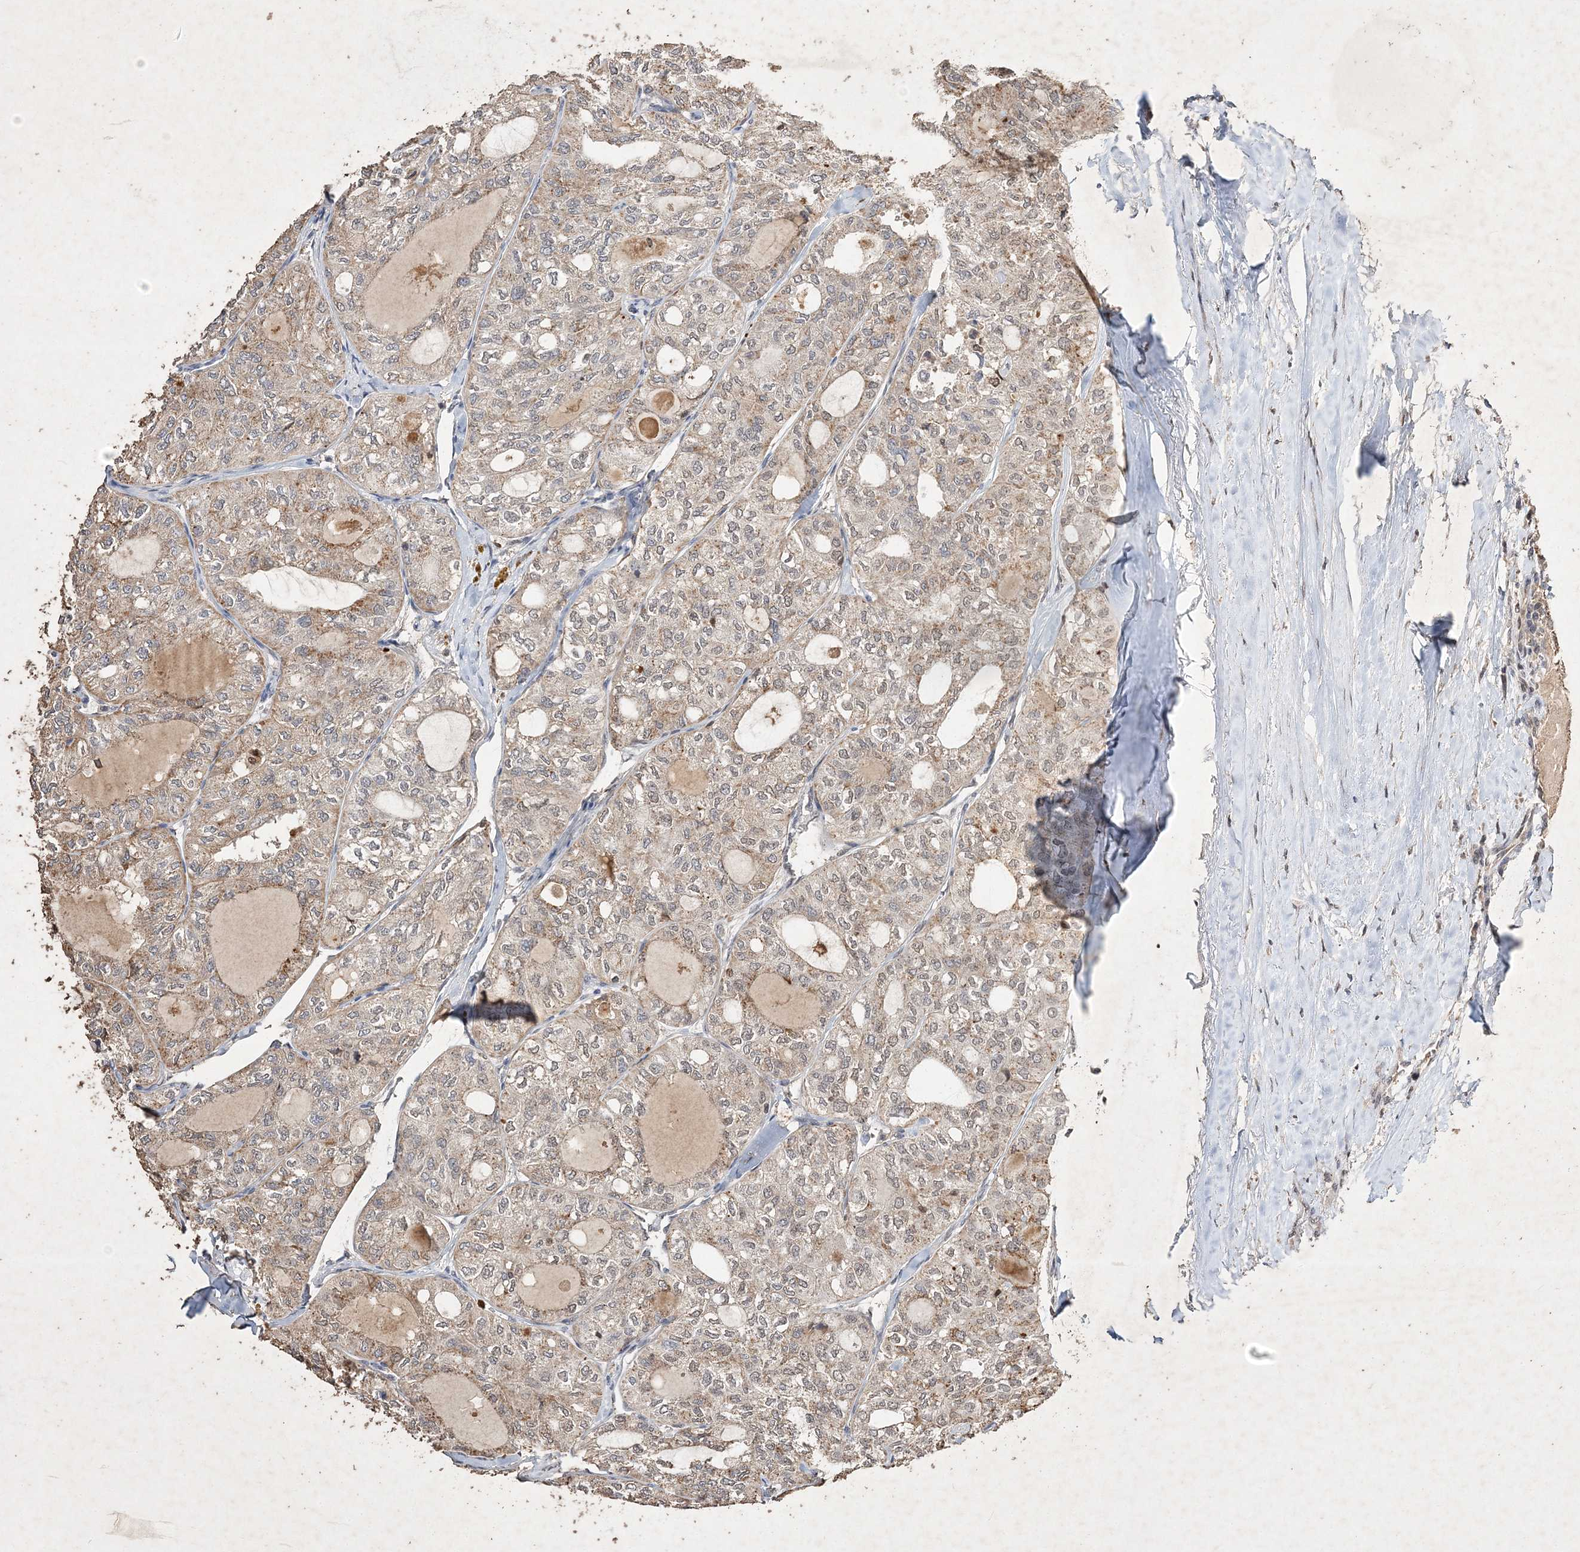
{"staining": {"intensity": "weak", "quantity": "<25%", "location": "cytoplasmic/membranous"}, "tissue": "thyroid cancer", "cell_type": "Tumor cells", "image_type": "cancer", "snomed": [{"axis": "morphology", "description": "Follicular adenoma carcinoma, NOS"}, {"axis": "topography", "description": "Thyroid gland"}], "caption": "Immunohistochemistry (IHC) histopathology image of neoplastic tissue: human thyroid cancer stained with DAB (3,3'-diaminobenzidine) displays no significant protein staining in tumor cells.", "gene": "C3orf38", "patient": {"sex": "male", "age": 75}}